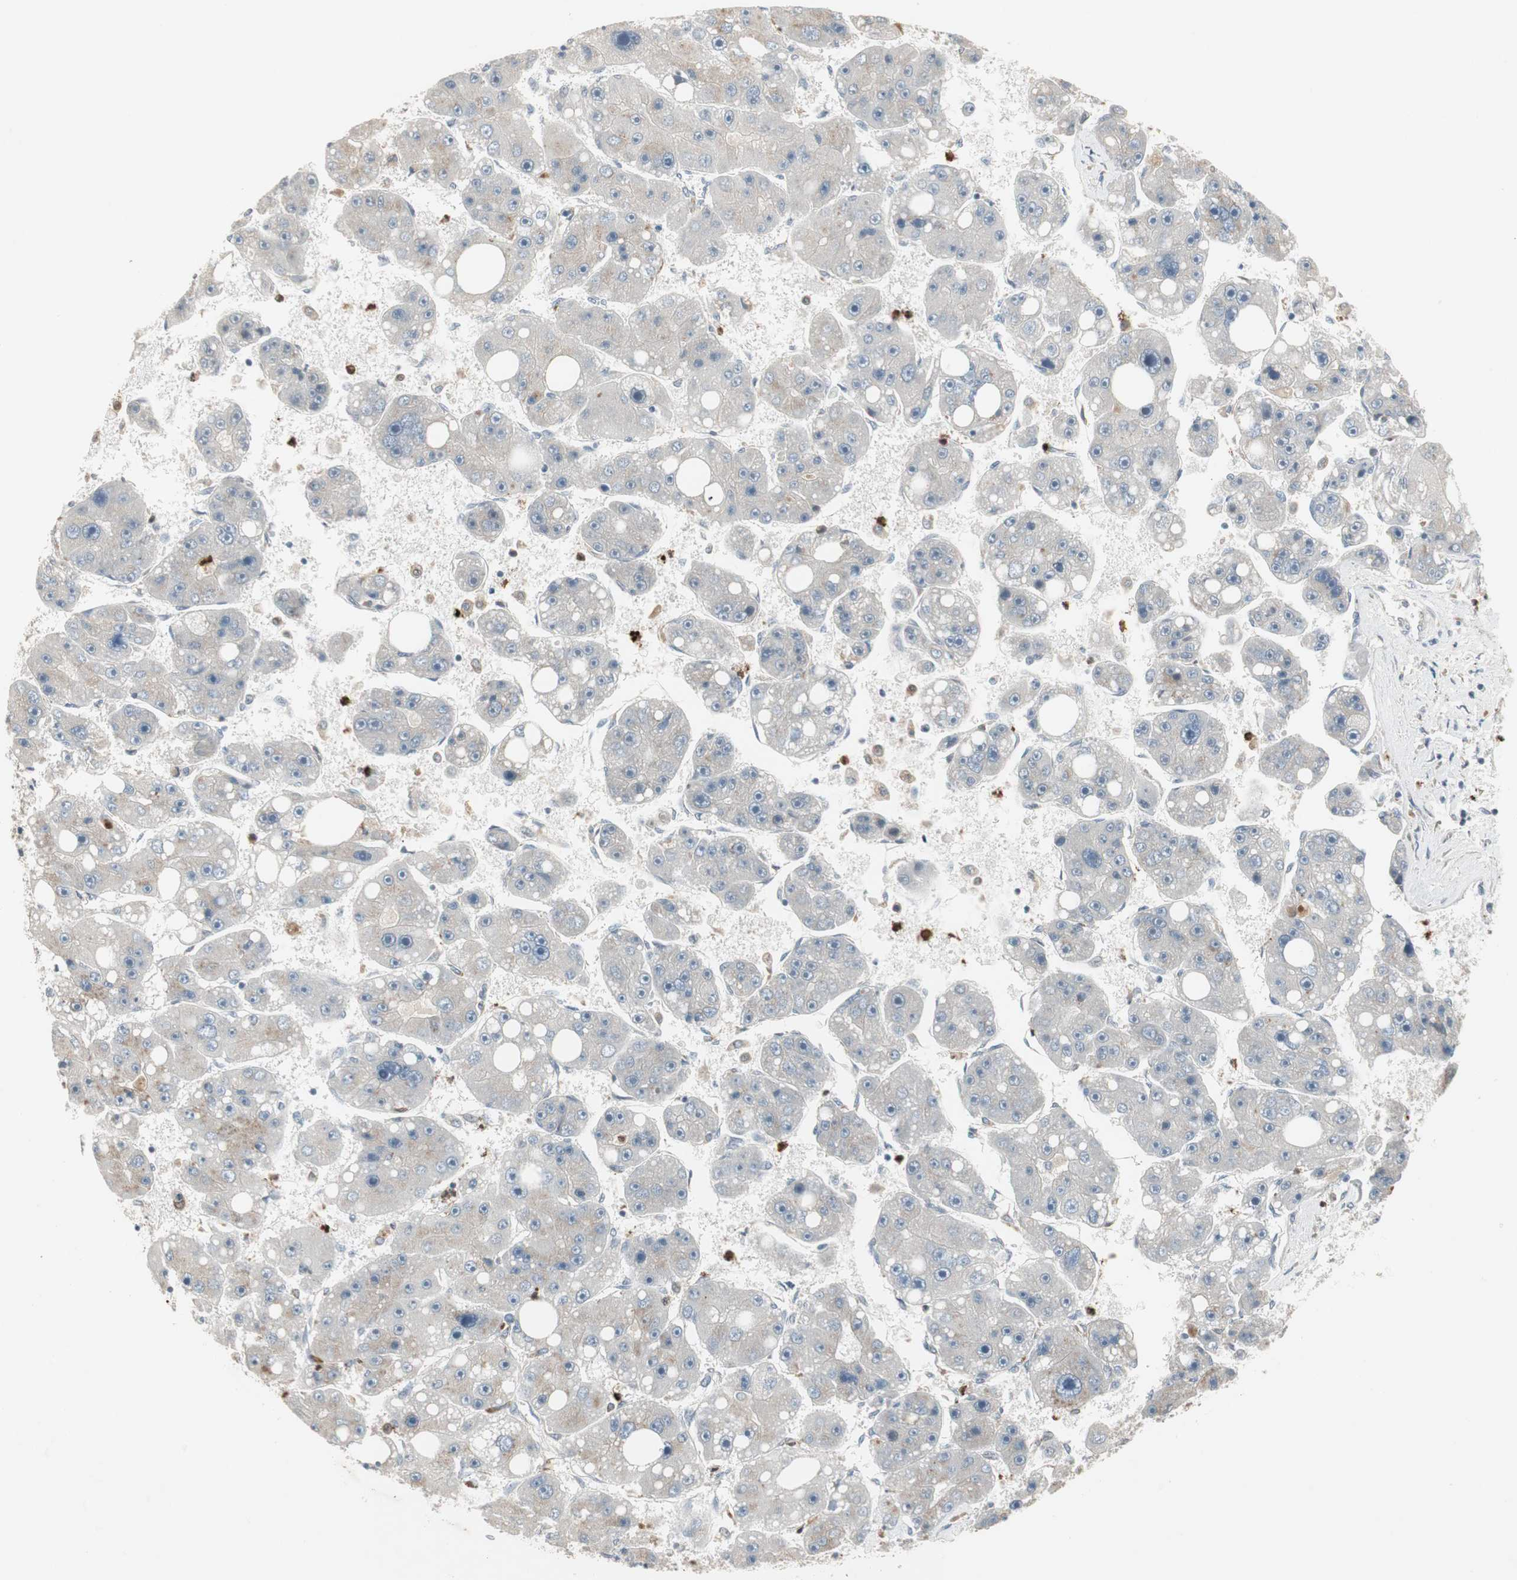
{"staining": {"intensity": "weak", "quantity": "<25%", "location": "cytoplasmic/membranous"}, "tissue": "liver cancer", "cell_type": "Tumor cells", "image_type": "cancer", "snomed": [{"axis": "morphology", "description": "Carcinoma, Hepatocellular, NOS"}, {"axis": "topography", "description": "Liver"}], "caption": "Immunohistochemistry of human liver cancer (hepatocellular carcinoma) reveals no staining in tumor cells.", "gene": "SNX4", "patient": {"sex": "female", "age": 61}}